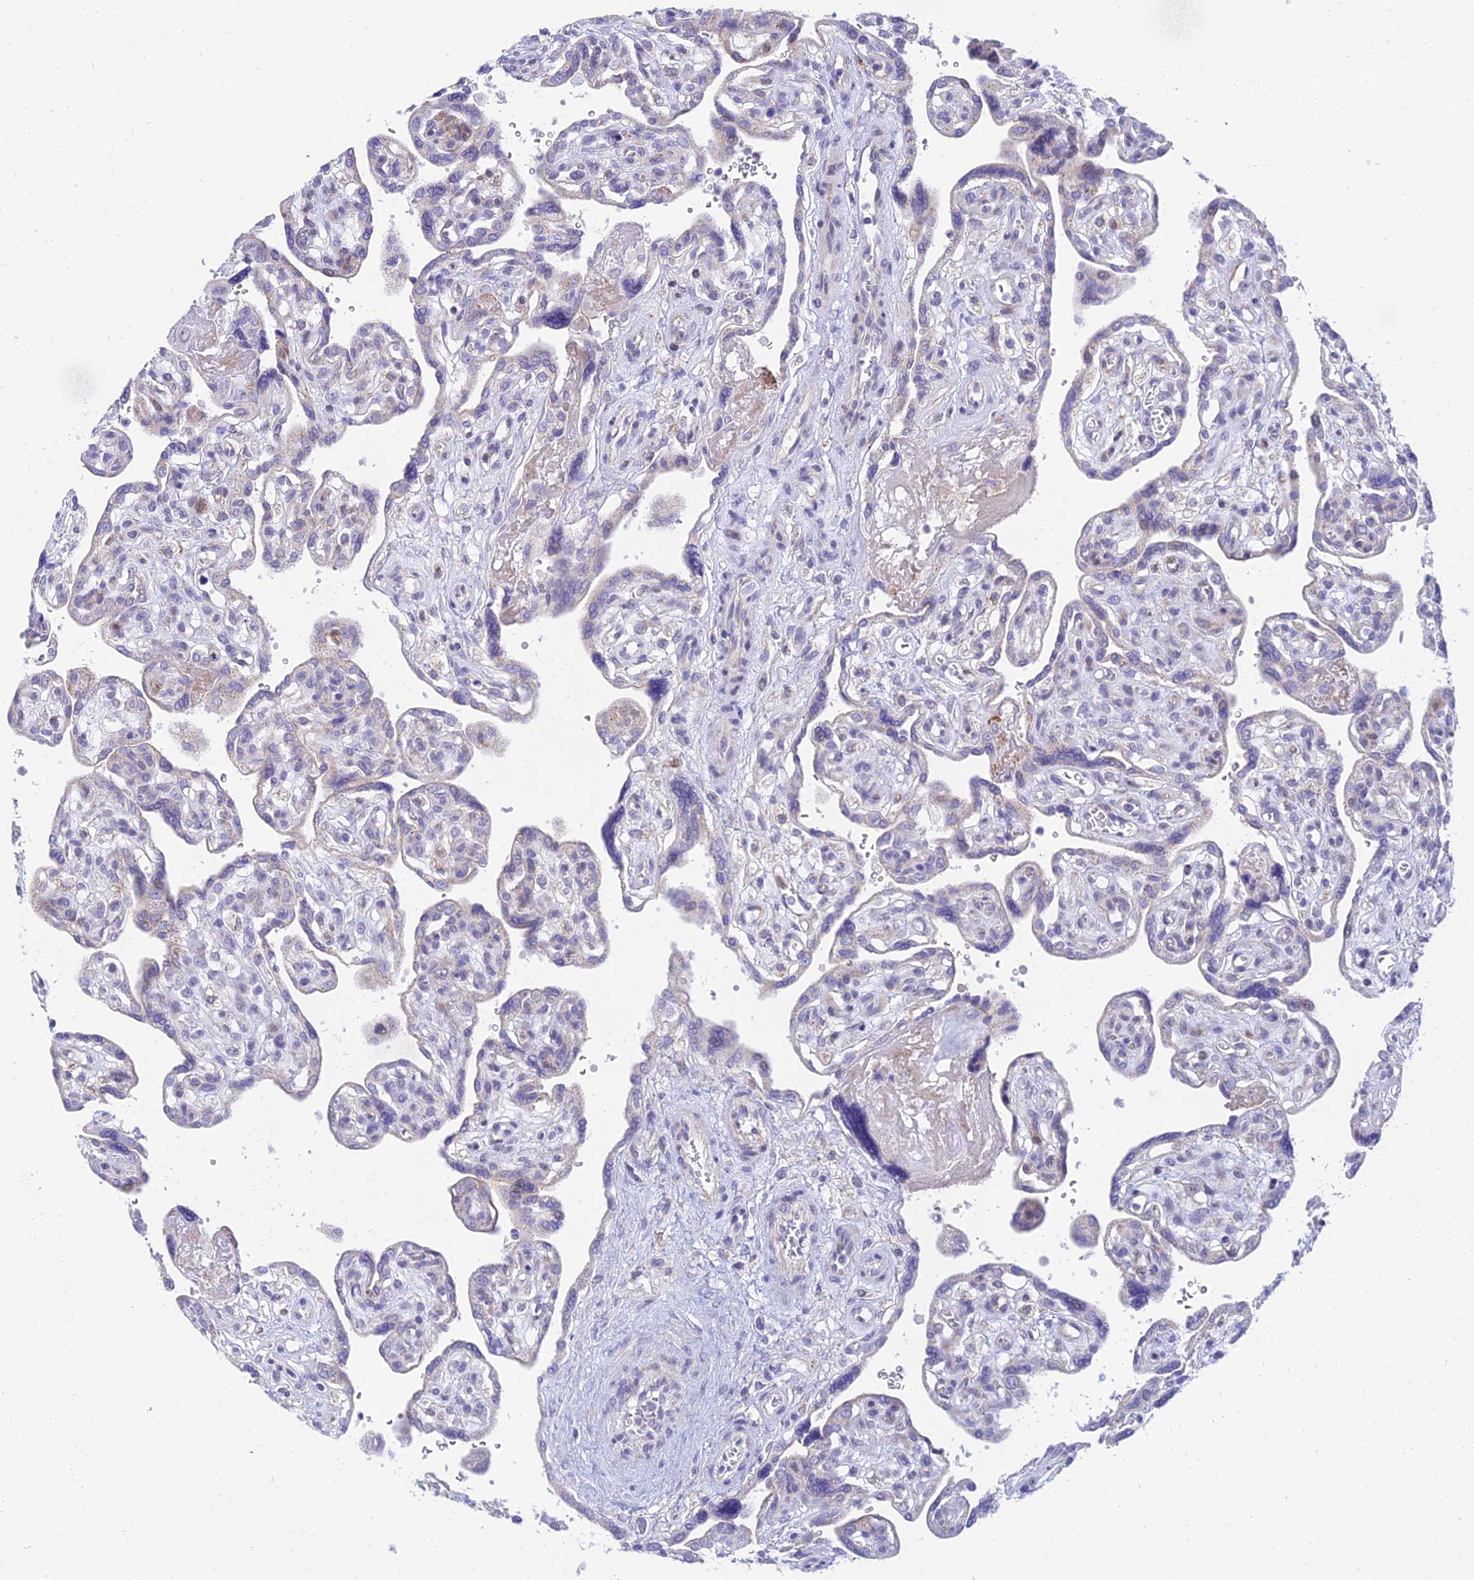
{"staining": {"intensity": "negative", "quantity": "none", "location": "none"}, "tissue": "placenta", "cell_type": "Trophoblastic cells", "image_type": "normal", "snomed": [{"axis": "morphology", "description": "Normal tissue, NOS"}, {"axis": "topography", "description": "Placenta"}], "caption": "This is an immunohistochemistry micrograph of unremarkable placenta. There is no staining in trophoblastic cells.", "gene": "PRR13", "patient": {"sex": "female", "age": 39}}